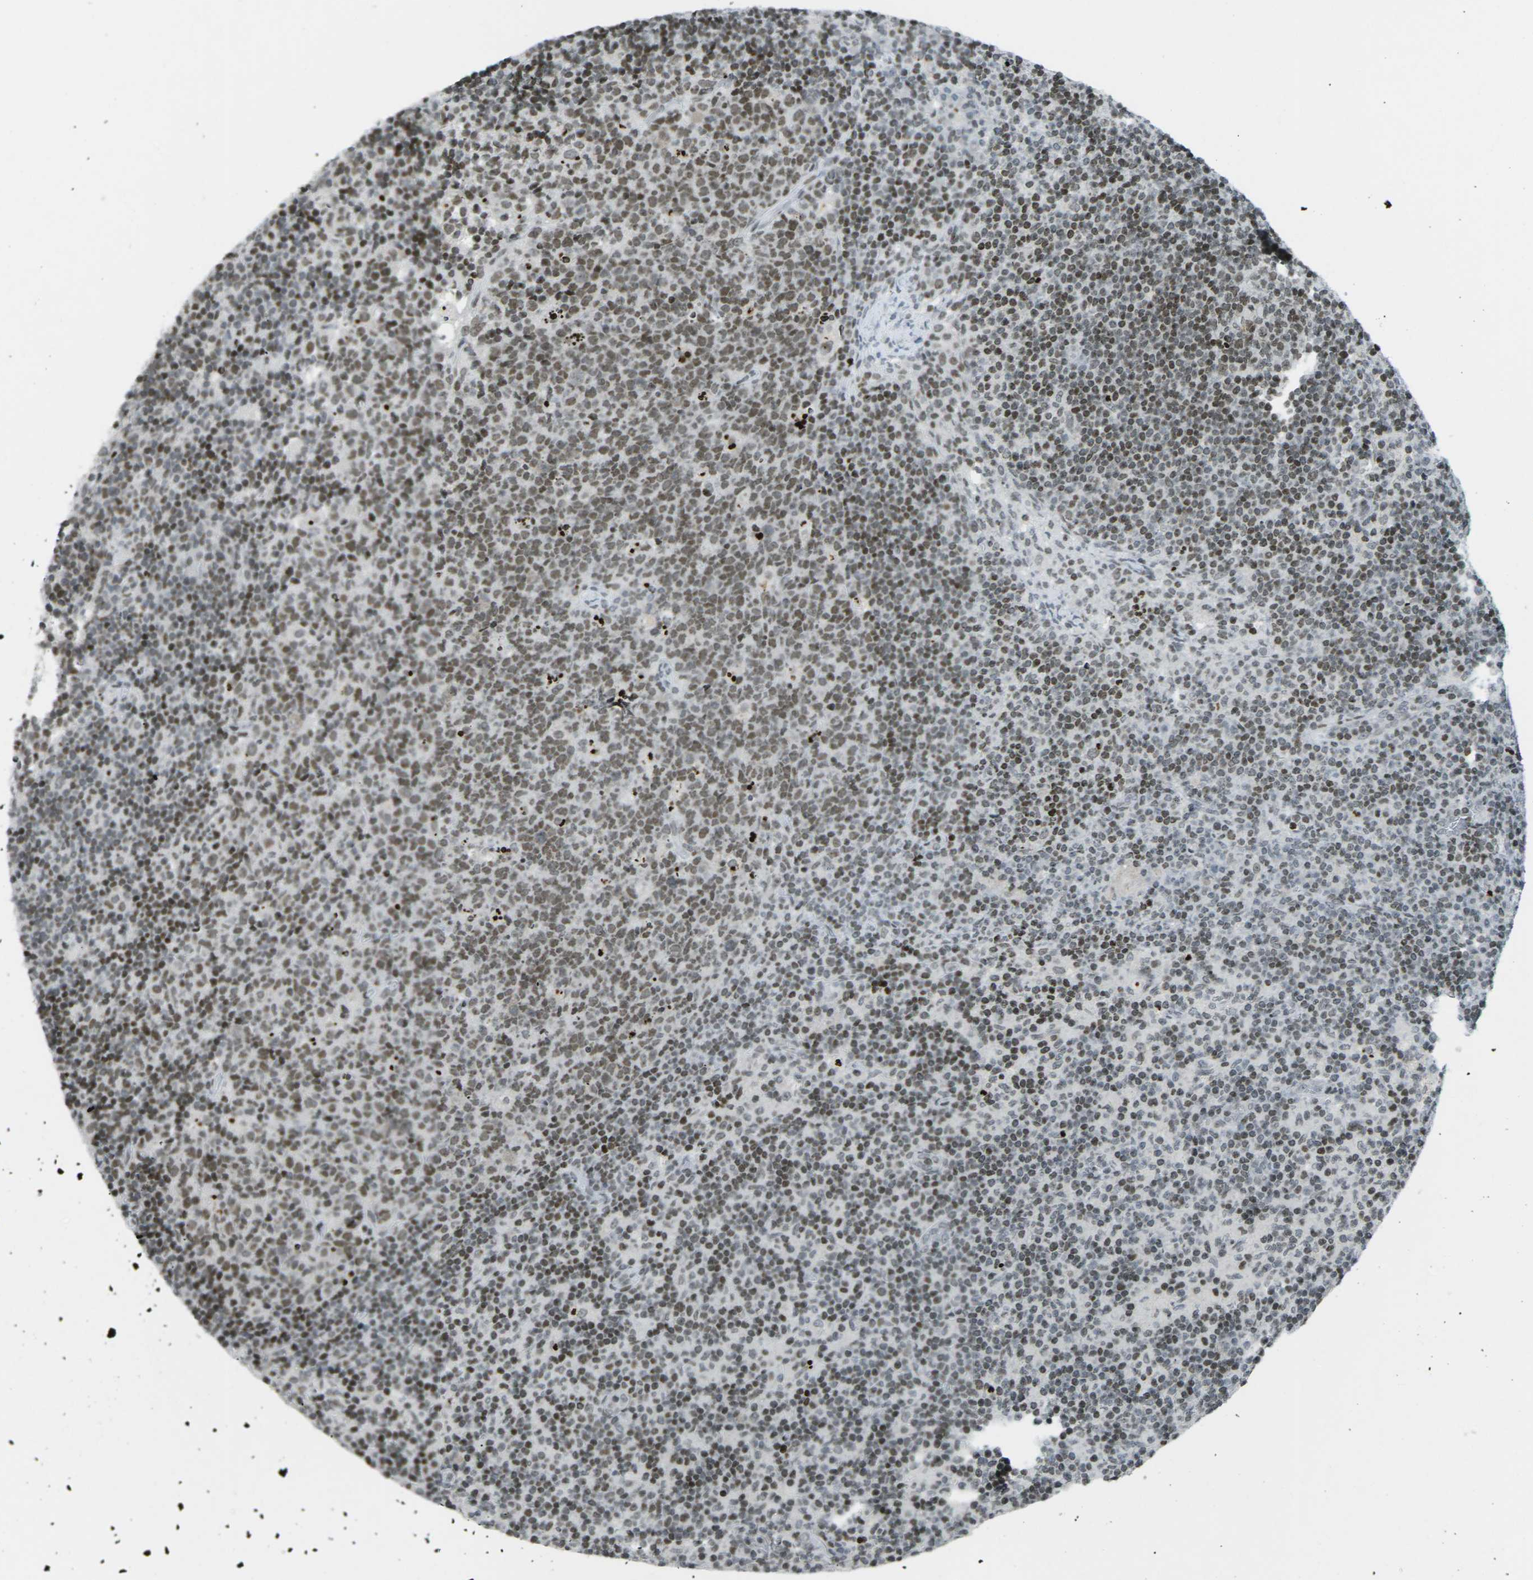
{"staining": {"intensity": "strong", "quantity": ">75%", "location": "nuclear"}, "tissue": "lymph node", "cell_type": "Germinal center cells", "image_type": "normal", "snomed": [{"axis": "morphology", "description": "Normal tissue, NOS"}, {"axis": "morphology", "description": "Inflammation, NOS"}, {"axis": "topography", "description": "Lymph node"}], "caption": "Protein staining shows strong nuclear expression in about >75% of germinal center cells in unremarkable lymph node.", "gene": "EME1", "patient": {"sex": "male", "age": 55}}